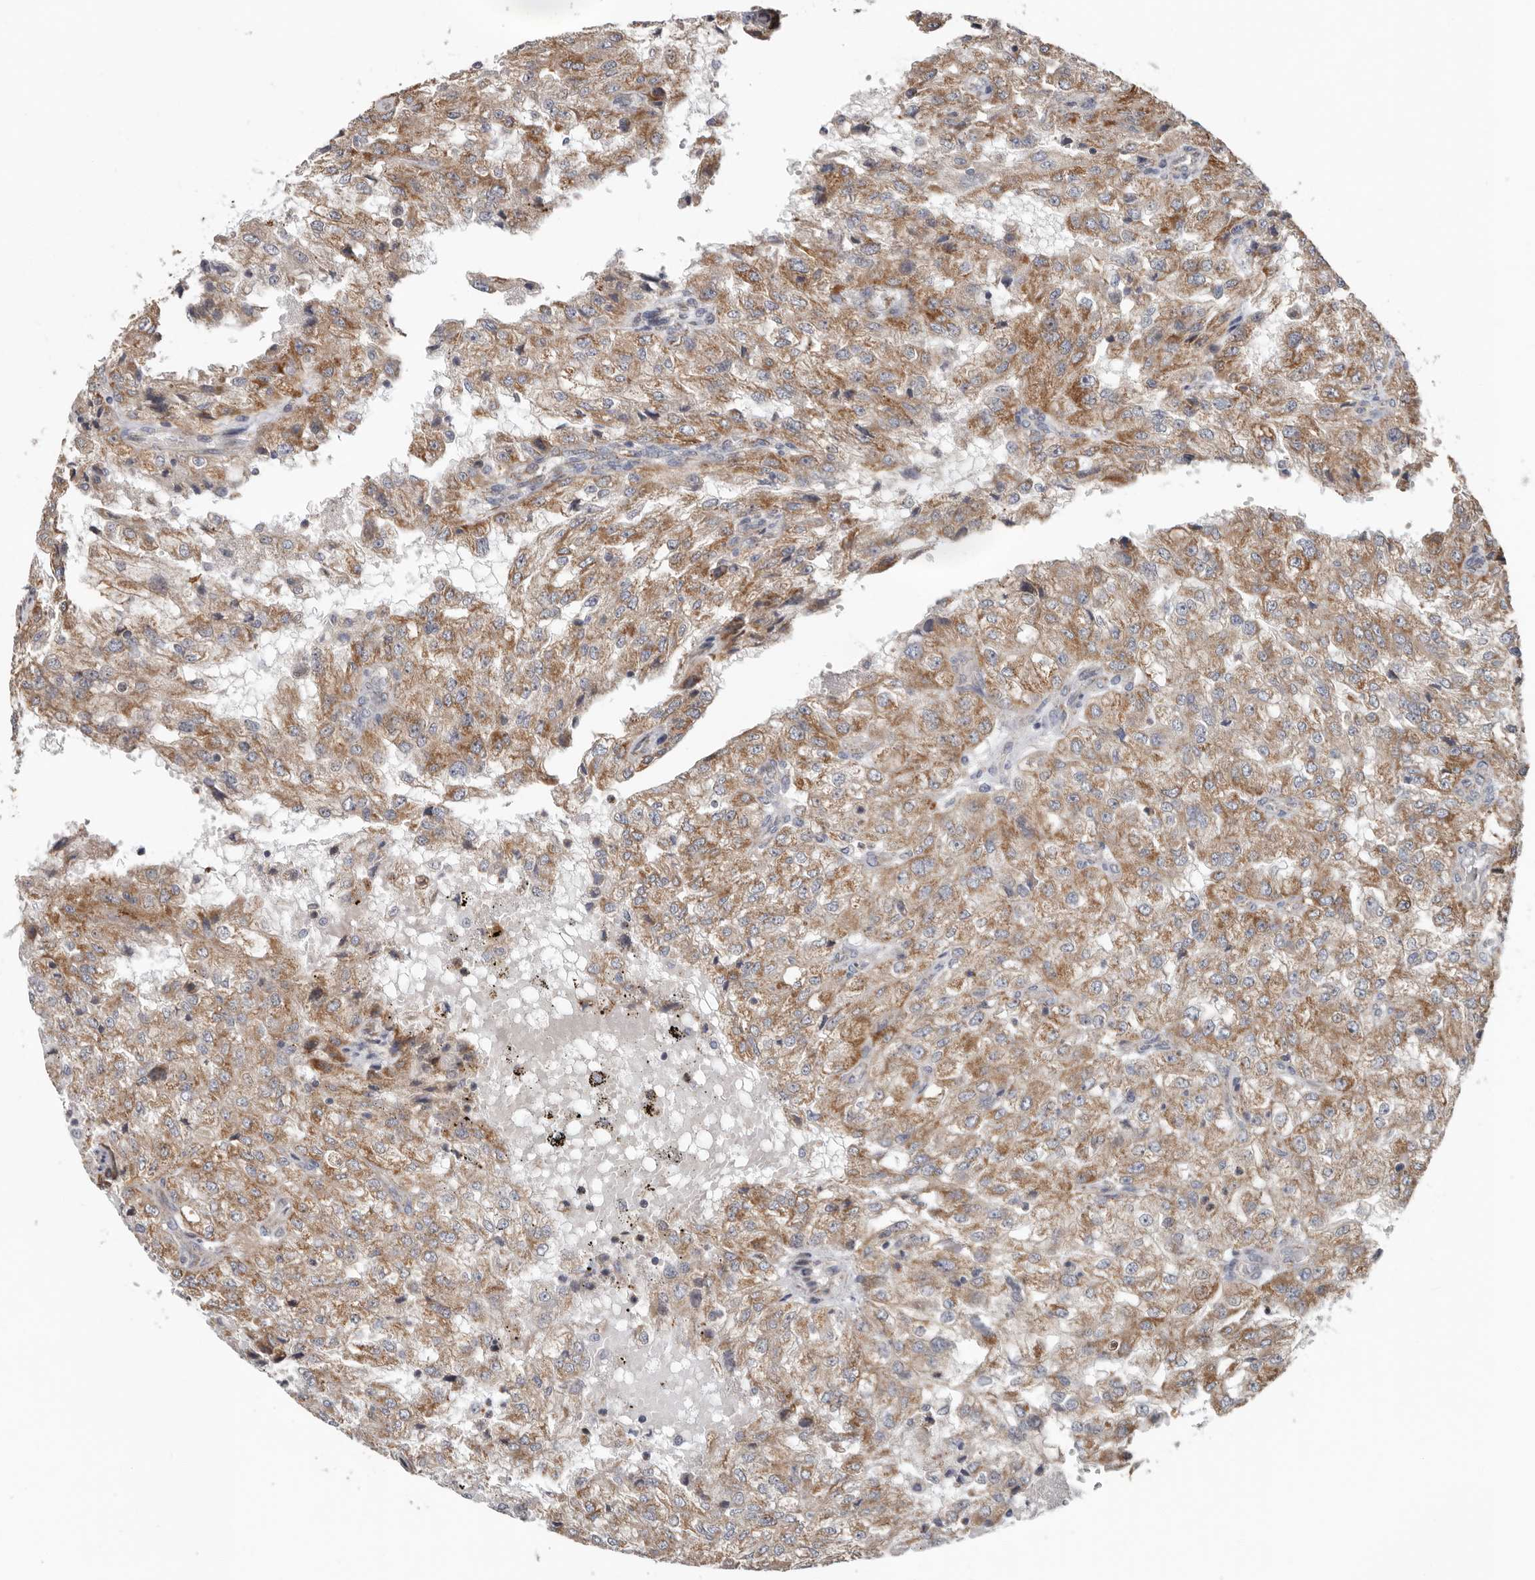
{"staining": {"intensity": "moderate", "quantity": ">75%", "location": "cytoplasmic/membranous"}, "tissue": "renal cancer", "cell_type": "Tumor cells", "image_type": "cancer", "snomed": [{"axis": "morphology", "description": "Adenocarcinoma, NOS"}, {"axis": "topography", "description": "Kidney"}], "caption": "Renal cancer stained for a protein displays moderate cytoplasmic/membranous positivity in tumor cells.", "gene": "MRPL18", "patient": {"sex": "female", "age": 54}}